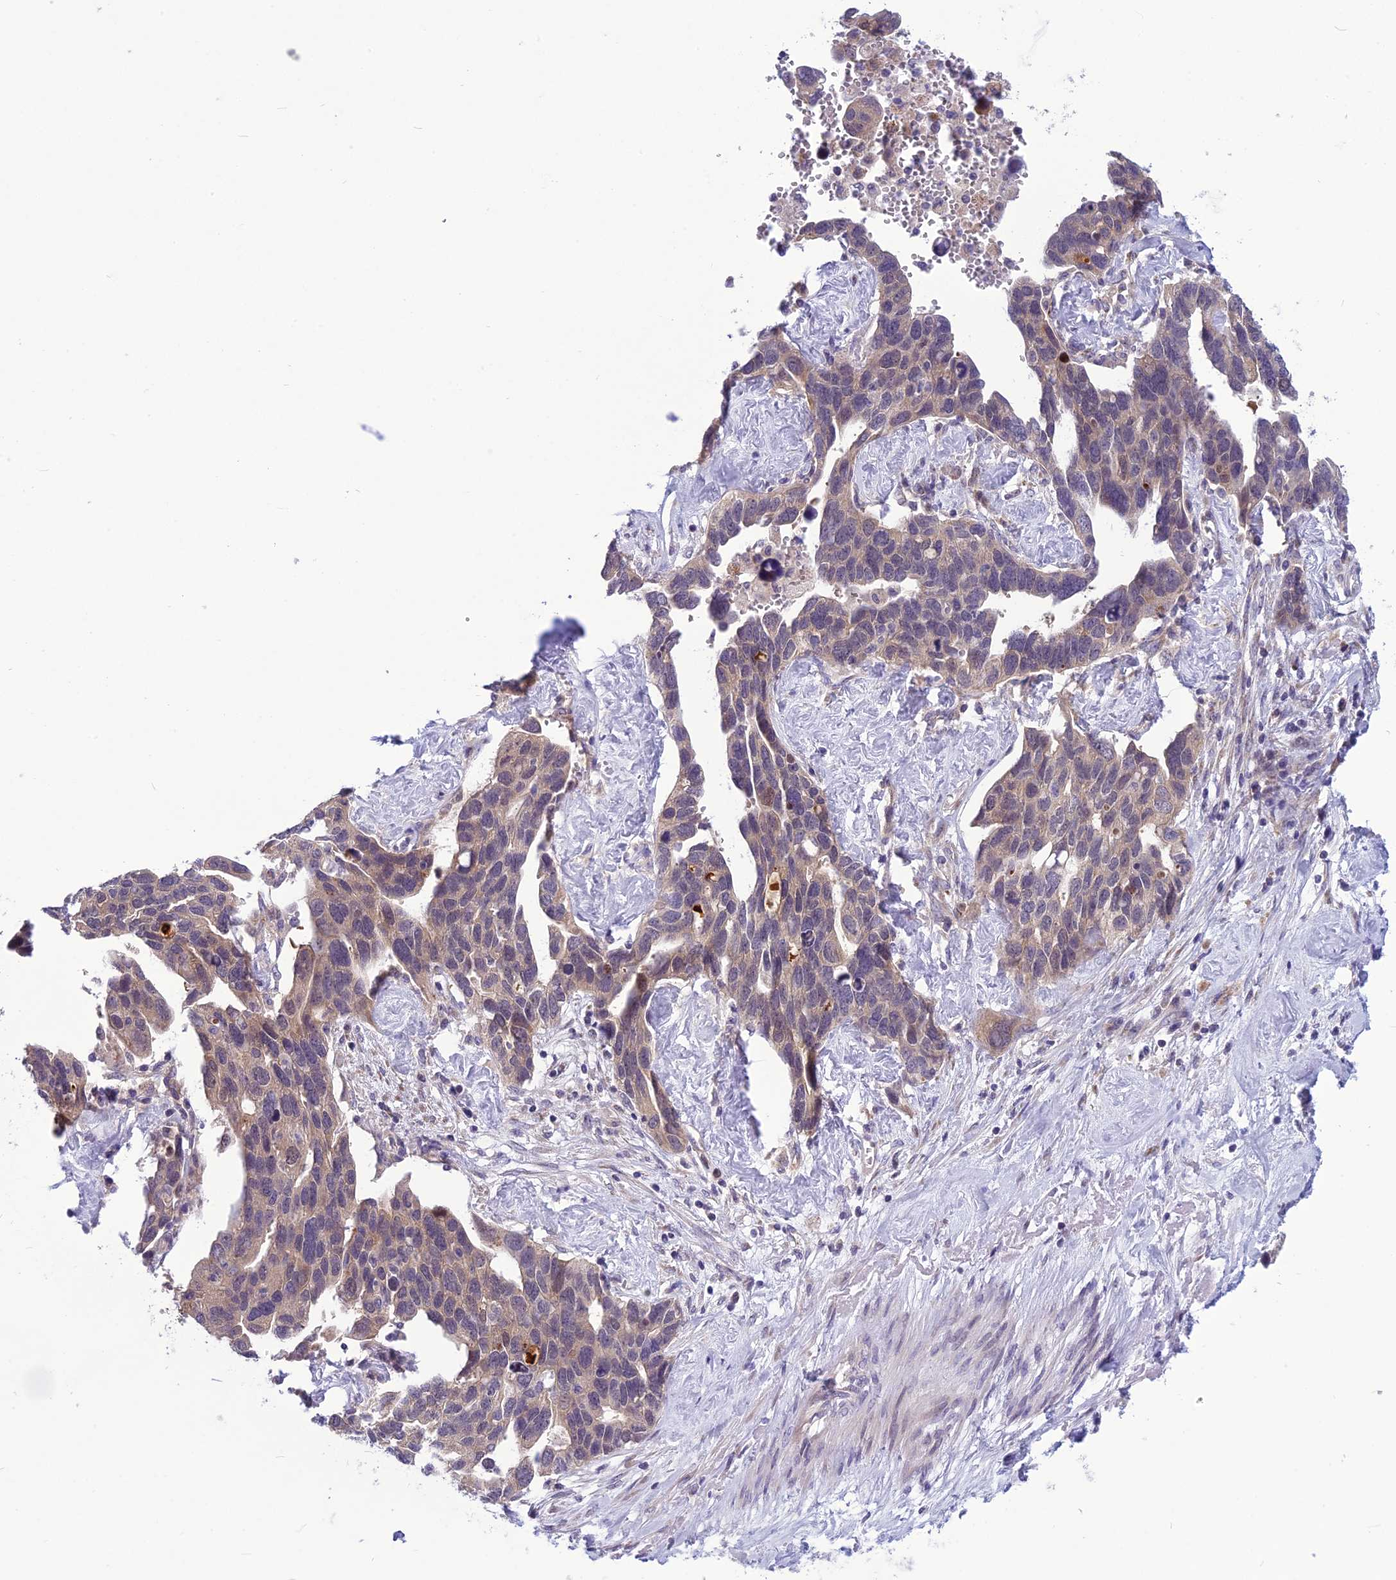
{"staining": {"intensity": "weak", "quantity": "<25%", "location": "cytoplasmic/membranous"}, "tissue": "ovarian cancer", "cell_type": "Tumor cells", "image_type": "cancer", "snomed": [{"axis": "morphology", "description": "Cystadenocarcinoma, serous, NOS"}, {"axis": "topography", "description": "Ovary"}], "caption": "This is a image of immunohistochemistry staining of serous cystadenocarcinoma (ovarian), which shows no expression in tumor cells.", "gene": "PSMF1", "patient": {"sex": "female", "age": 54}}